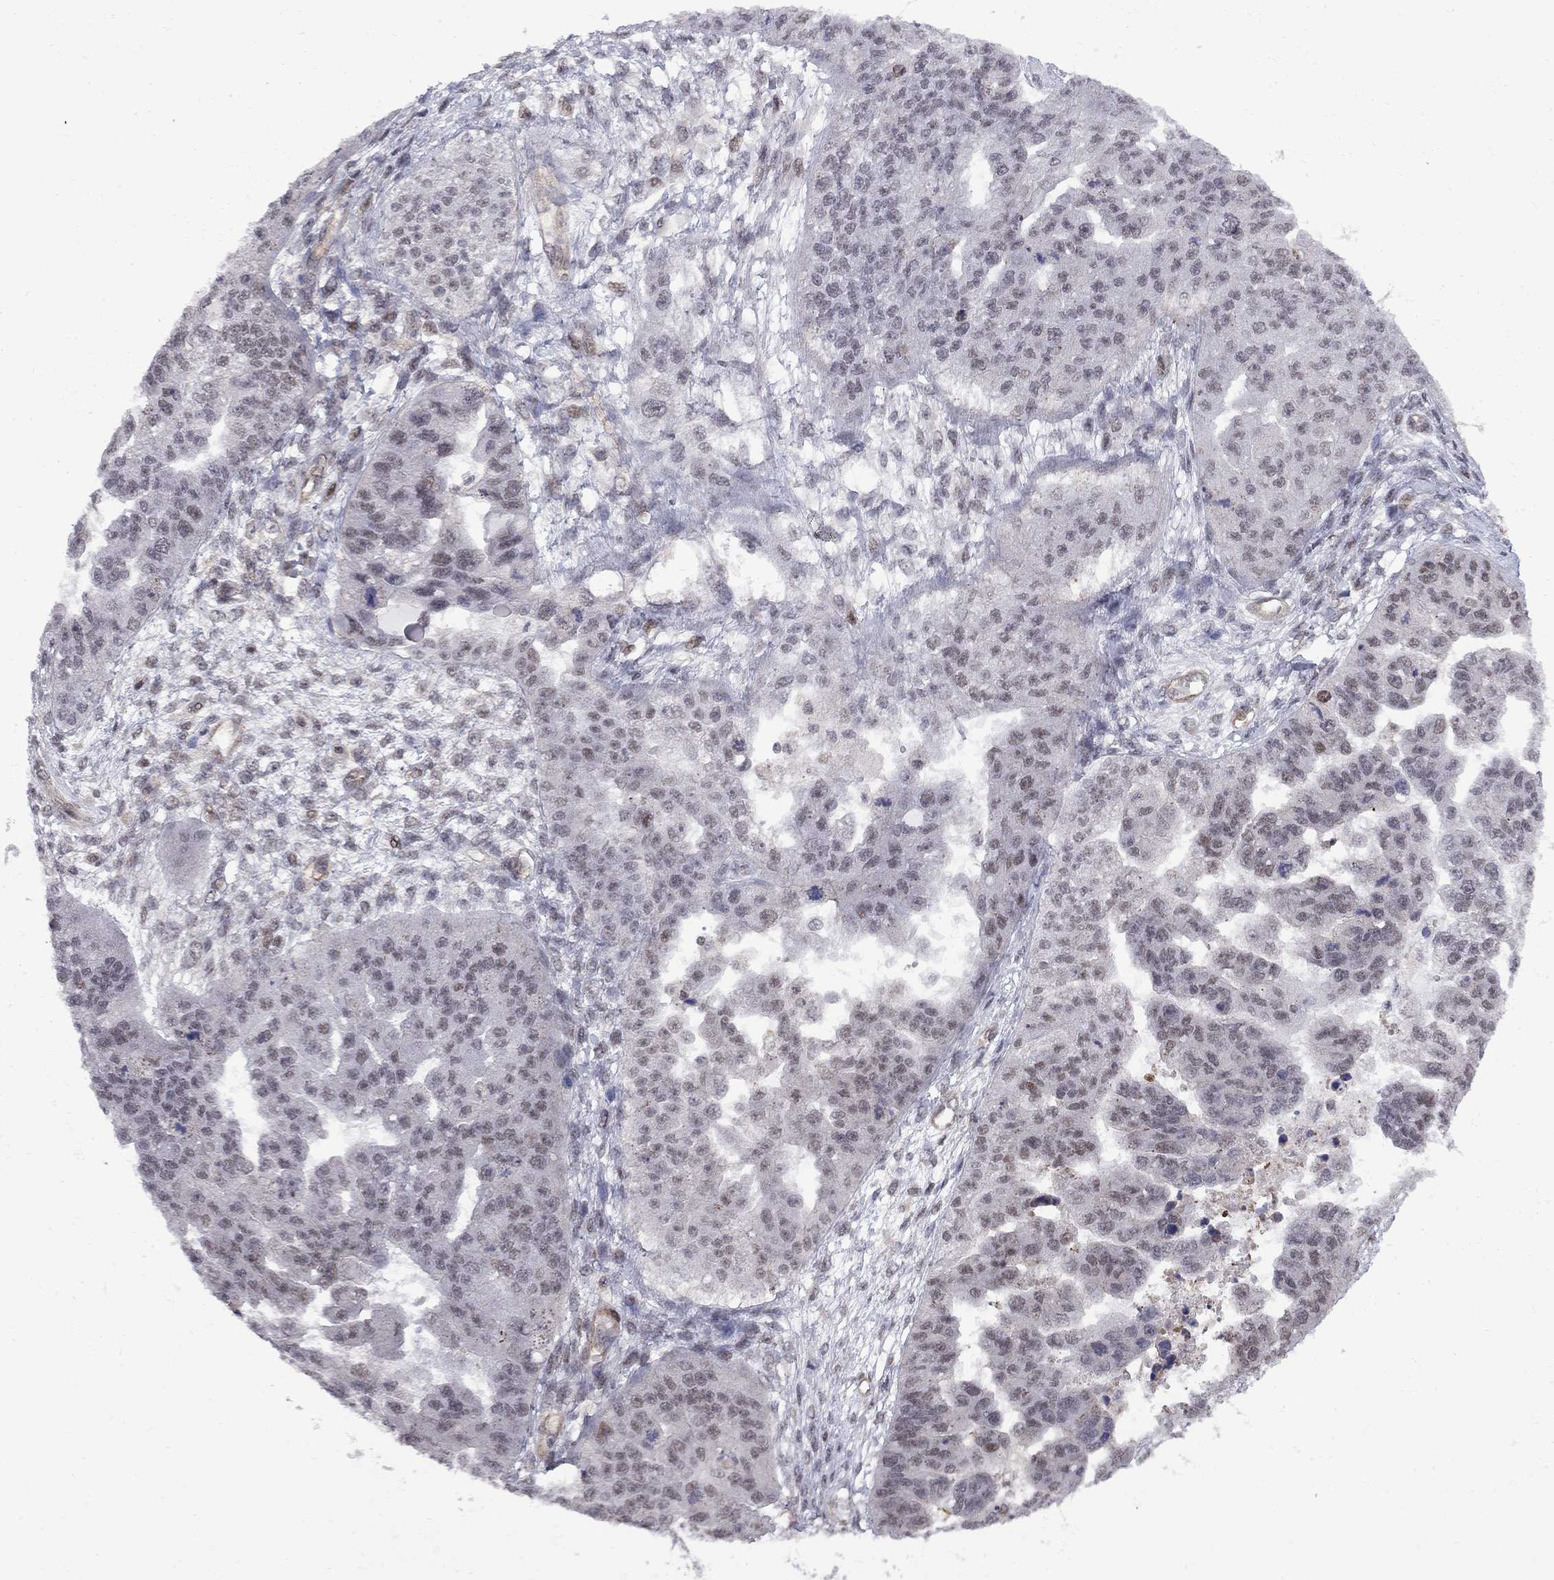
{"staining": {"intensity": "moderate", "quantity": "<25%", "location": "nuclear"}, "tissue": "ovarian cancer", "cell_type": "Tumor cells", "image_type": "cancer", "snomed": [{"axis": "morphology", "description": "Cystadenocarcinoma, serous, NOS"}, {"axis": "topography", "description": "Ovary"}], "caption": "Immunohistochemistry staining of serous cystadenocarcinoma (ovarian), which shows low levels of moderate nuclear staining in about <25% of tumor cells indicating moderate nuclear protein staining. The staining was performed using DAB (brown) for protein detection and nuclei were counterstained in hematoxylin (blue).", "gene": "BRF1", "patient": {"sex": "female", "age": 58}}